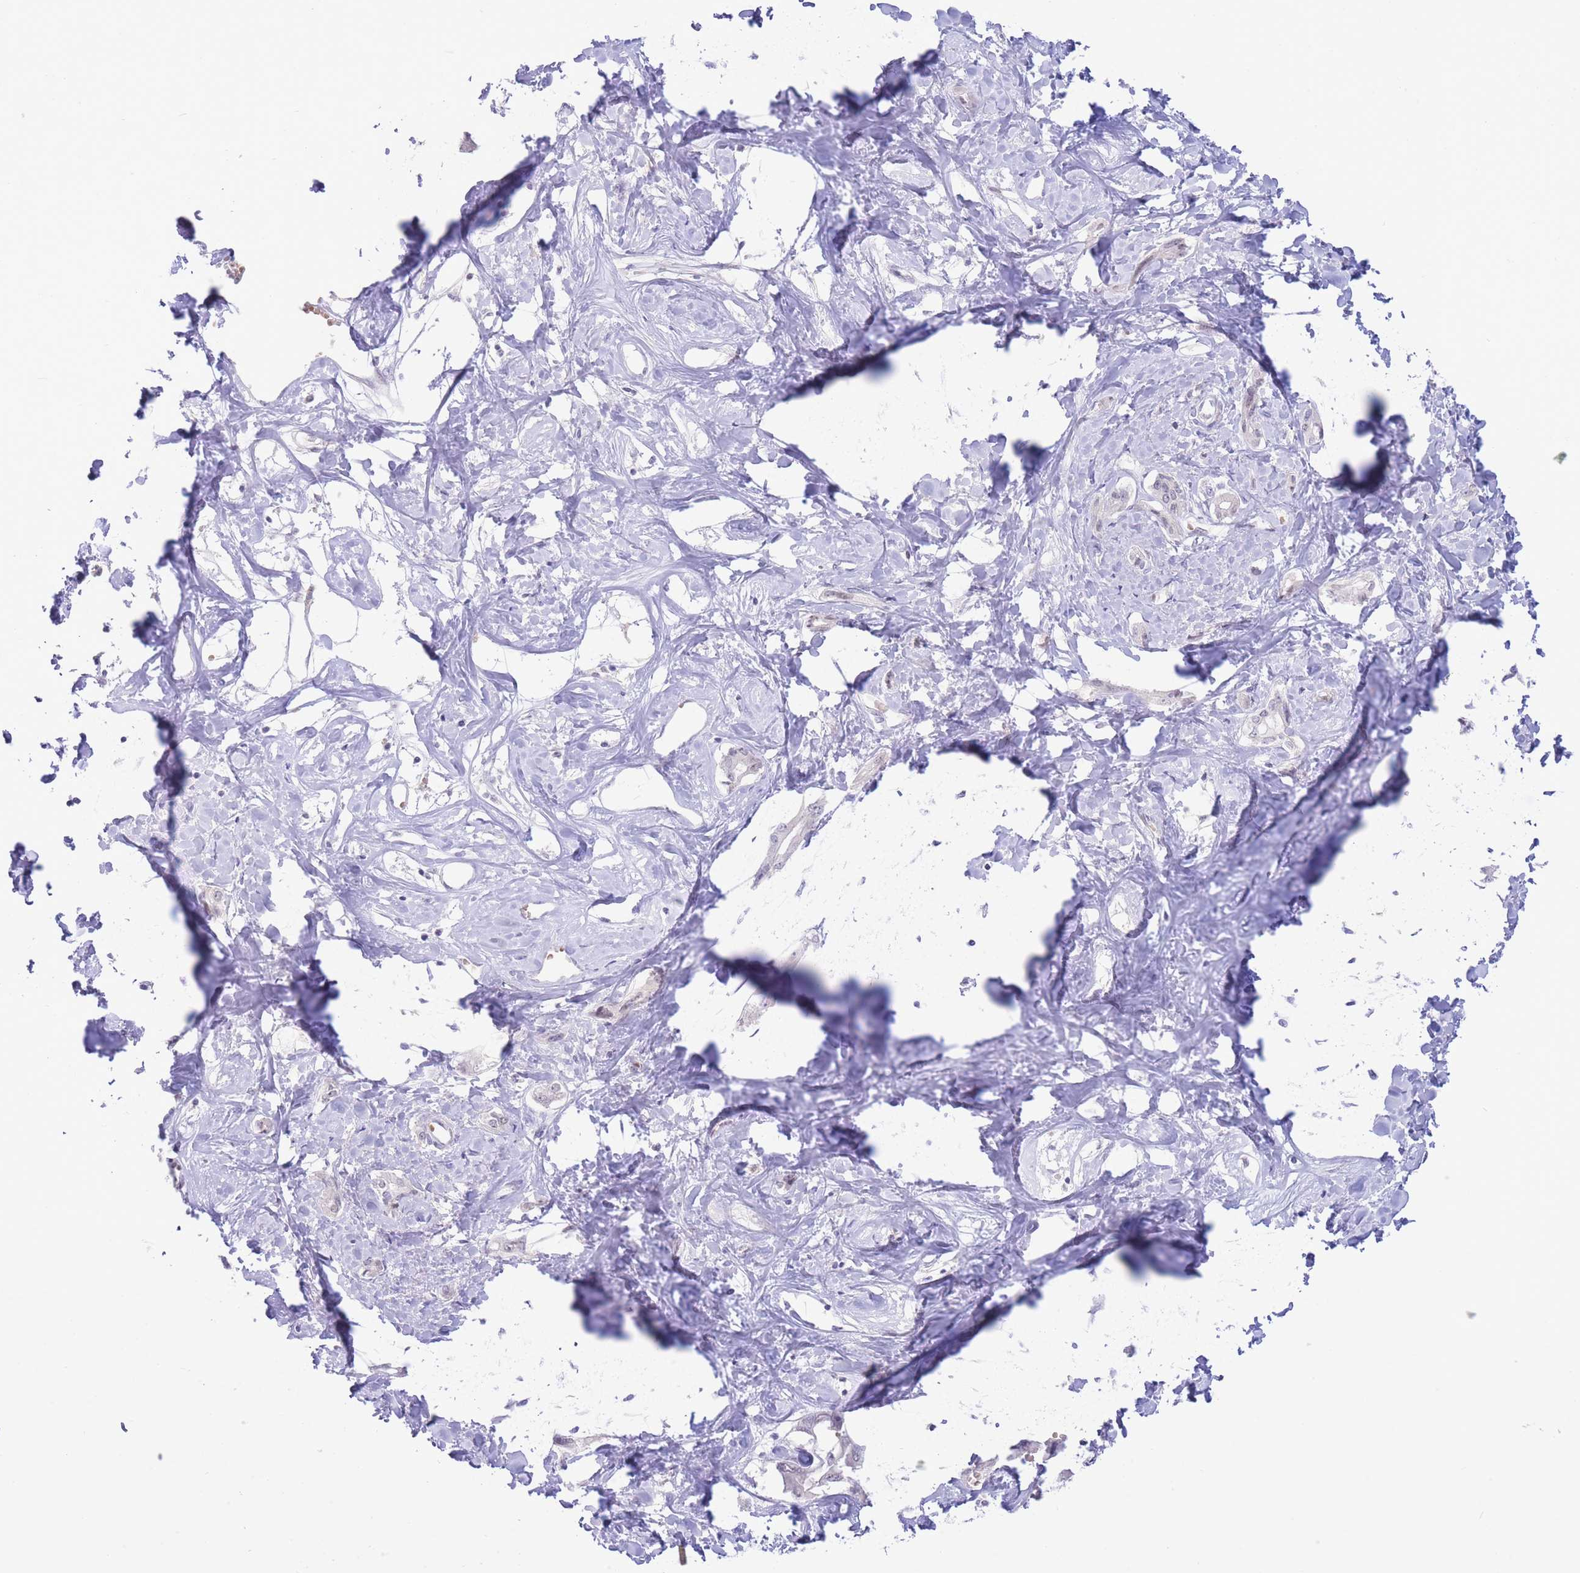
{"staining": {"intensity": "negative", "quantity": "none", "location": "none"}, "tissue": "liver cancer", "cell_type": "Tumor cells", "image_type": "cancer", "snomed": [{"axis": "morphology", "description": "Cholangiocarcinoma"}, {"axis": "topography", "description": "Liver"}], "caption": "Cholangiocarcinoma (liver) was stained to show a protein in brown. There is no significant staining in tumor cells. The staining was performed using DAB (3,3'-diaminobenzidine) to visualize the protein expression in brown, while the nuclei were stained in blue with hematoxylin (Magnification: 20x).", "gene": "FBXO46", "patient": {"sex": "male", "age": 59}}